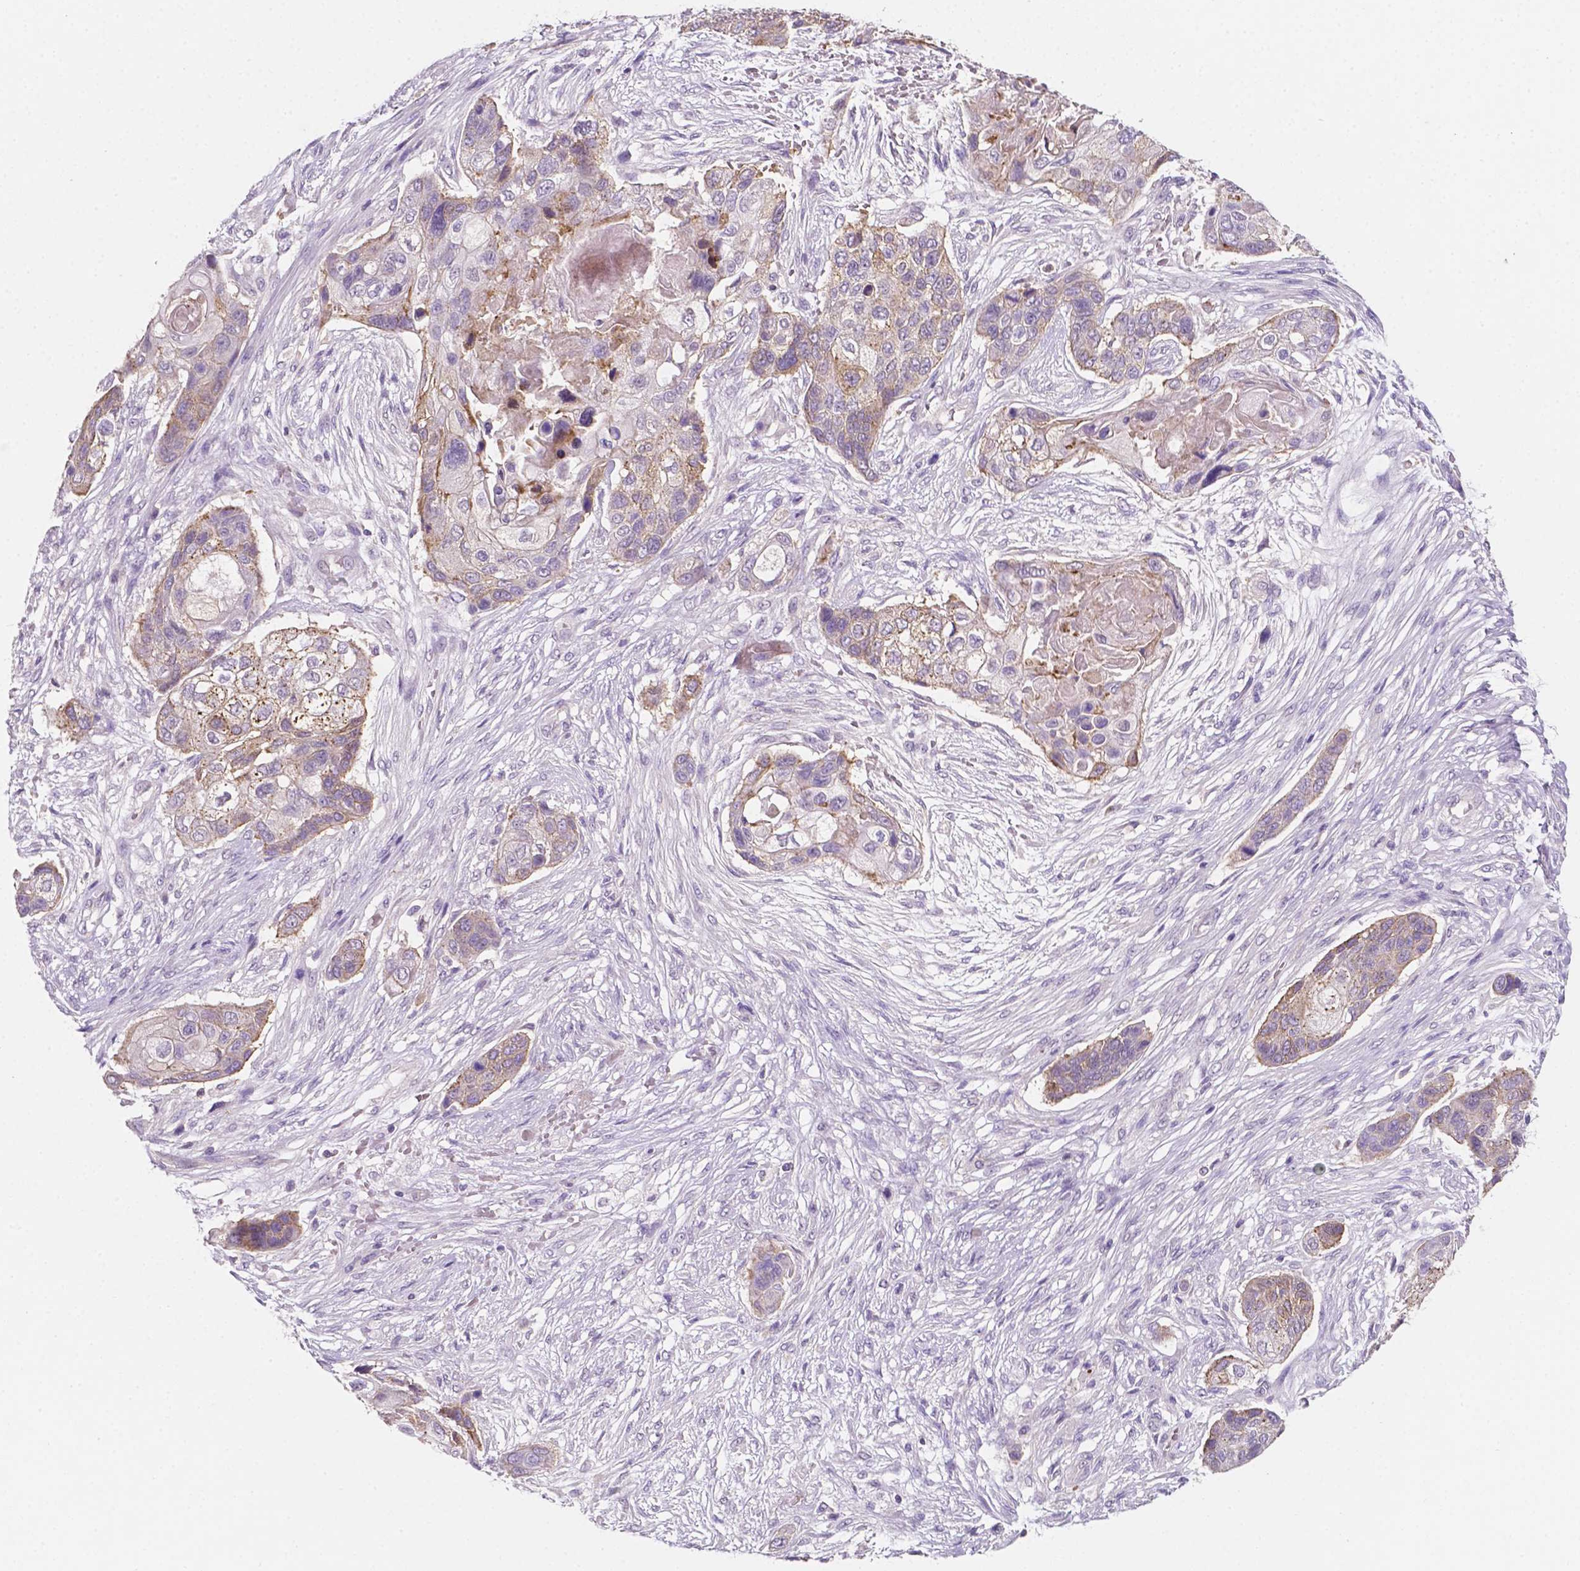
{"staining": {"intensity": "moderate", "quantity": "25%-75%", "location": "cytoplasmic/membranous"}, "tissue": "lung cancer", "cell_type": "Tumor cells", "image_type": "cancer", "snomed": [{"axis": "morphology", "description": "Squamous cell carcinoma, NOS"}, {"axis": "topography", "description": "Lung"}], "caption": "This is an image of immunohistochemistry (IHC) staining of squamous cell carcinoma (lung), which shows moderate positivity in the cytoplasmic/membranous of tumor cells.", "gene": "EGFR", "patient": {"sex": "male", "age": 69}}